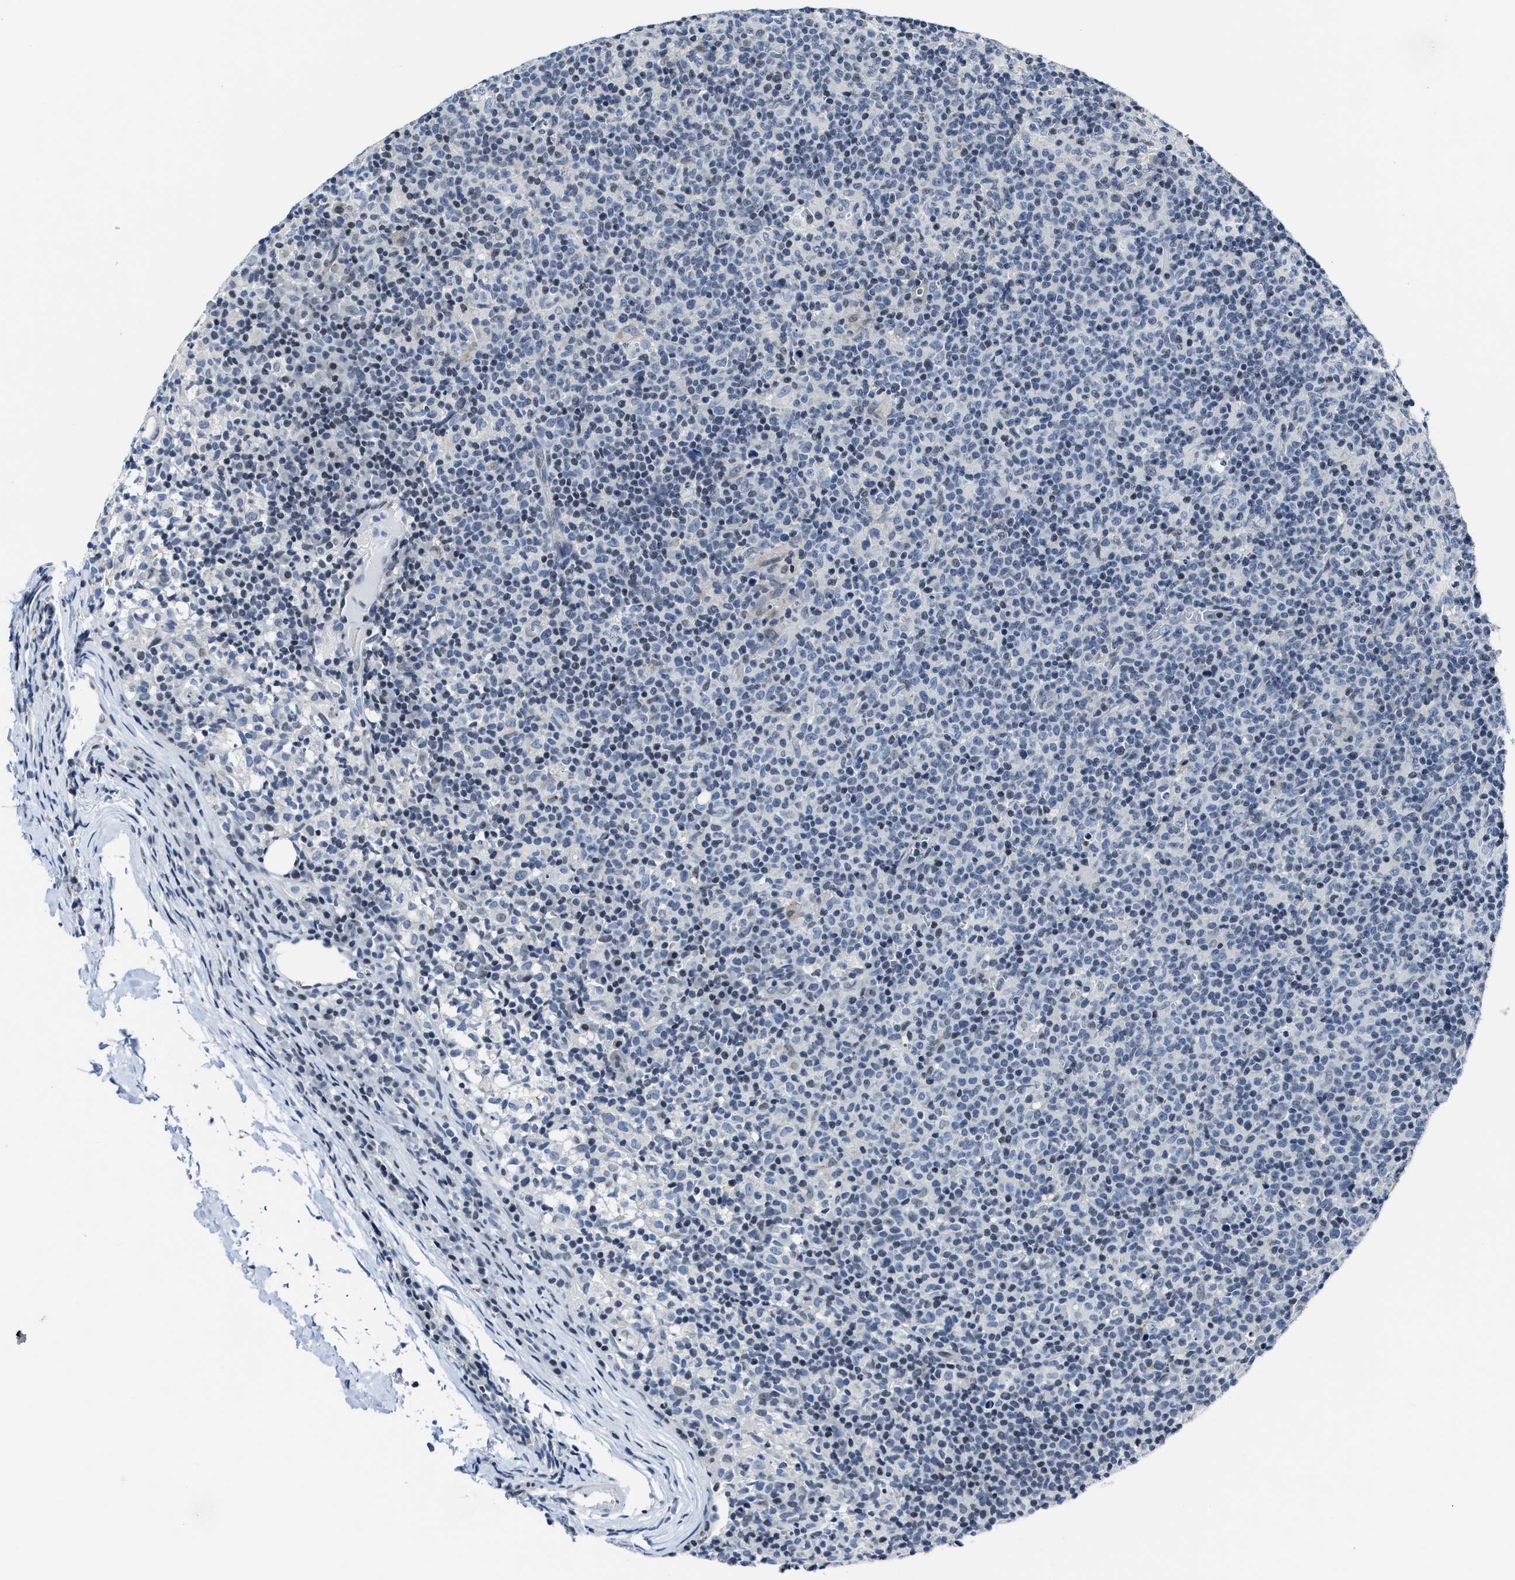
{"staining": {"intensity": "negative", "quantity": "none", "location": "none"}, "tissue": "lymph node", "cell_type": "Germinal center cells", "image_type": "normal", "snomed": [{"axis": "morphology", "description": "Normal tissue, NOS"}, {"axis": "morphology", "description": "Inflammation, NOS"}, {"axis": "topography", "description": "Lymph node"}], "caption": "Histopathology image shows no protein staining in germinal center cells of unremarkable lymph node.", "gene": "ASZ1", "patient": {"sex": "male", "age": 55}}